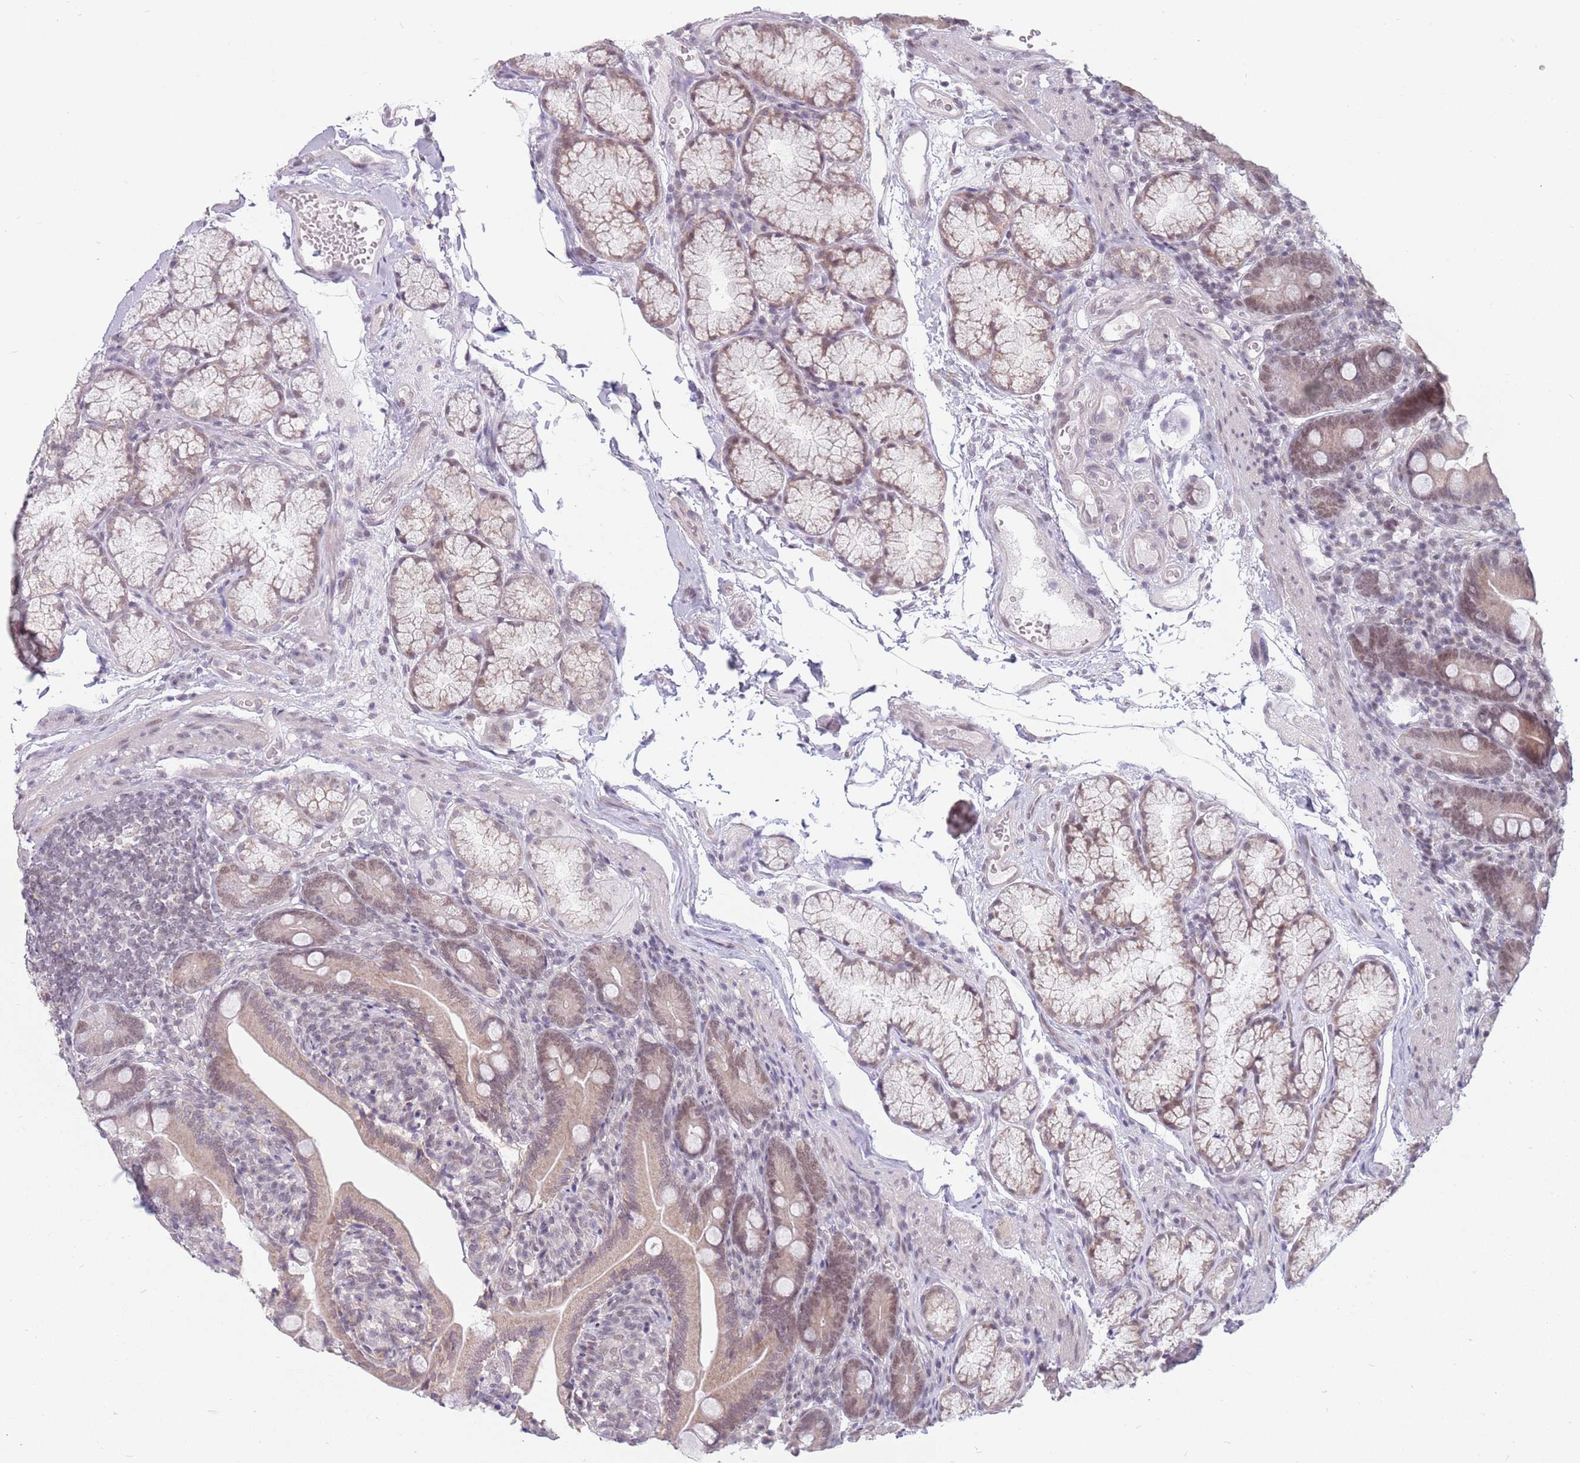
{"staining": {"intensity": "moderate", "quantity": "25%-75%", "location": "cytoplasmic/membranous,nuclear"}, "tissue": "duodenum", "cell_type": "Glandular cells", "image_type": "normal", "snomed": [{"axis": "morphology", "description": "Normal tissue, NOS"}, {"axis": "topography", "description": "Duodenum"}], "caption": "Brown immunohistochemical staining in benign duodenum demonstrates moderate cytoplasmic/membranous,nuclear positivity in approximately 25%-75% of glandular cells.", "gene": "ZNF574", "patient": {"sex": "female", "age": 67}}